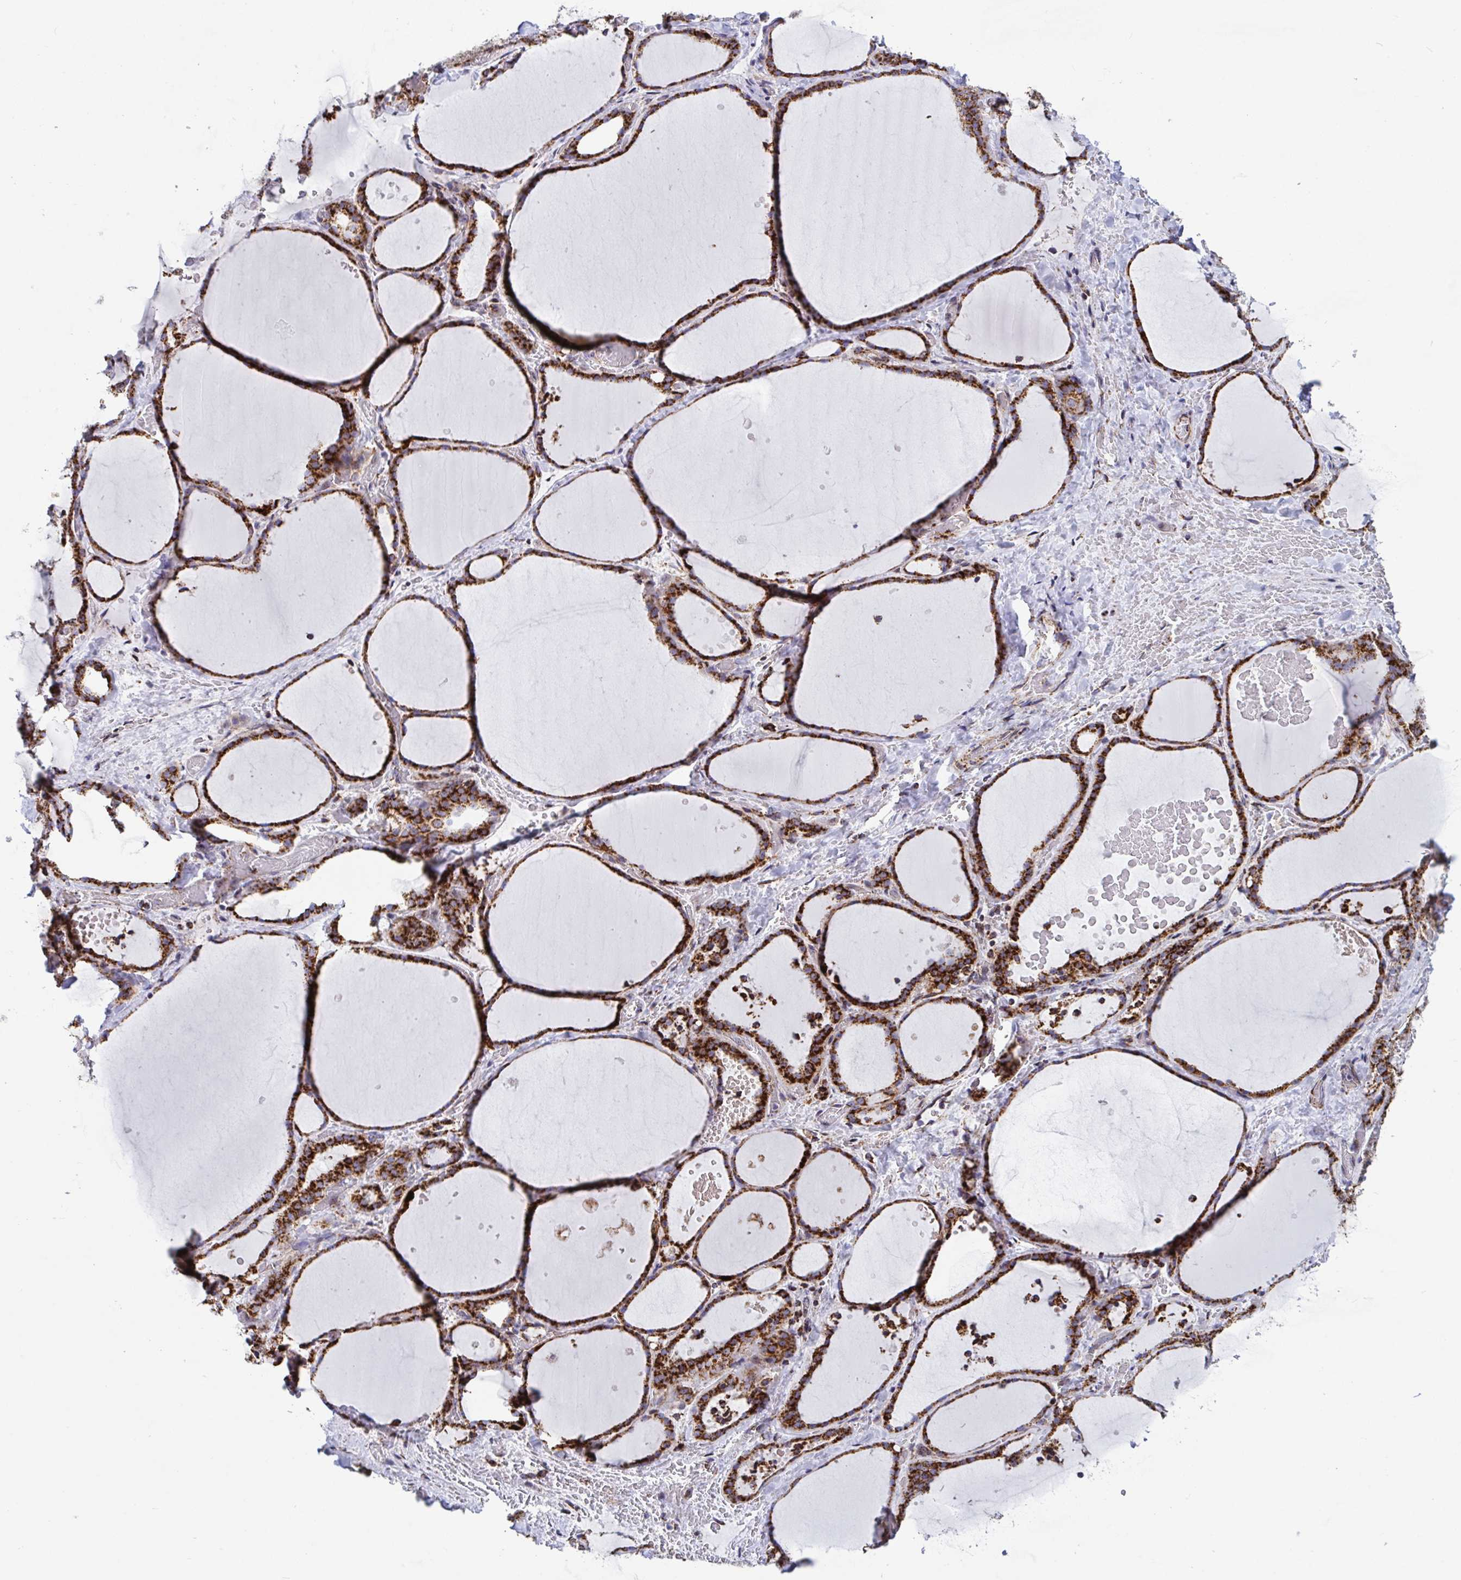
{"staining": {"intensity": "strong", "quantity": ">75%", "location": "cytoplasmic/membranous"}, "tissue": "thyroid gland", "cell_type": "Glandular cells", "image_type": "normal", "snomed": [{"axis": "morphology", "description": "Normal tissue, NOS"}, {"axis": "topography", "description": "Thyroid gland"}], "caption": "IHC (DAB (3,3'-diaminobenzidine)) staining of benign human thyroid gland reveals strong cytoplasmic/membranous protein staining in approximately >75% of glandular cells. The protein of interest is stained brown, and the nuclei are stained in blue (DAB IHC with brightfield microscopy, high magnification).", "gene": "ATP5MJ", "patient": {"sex": "female", "age": 36}}